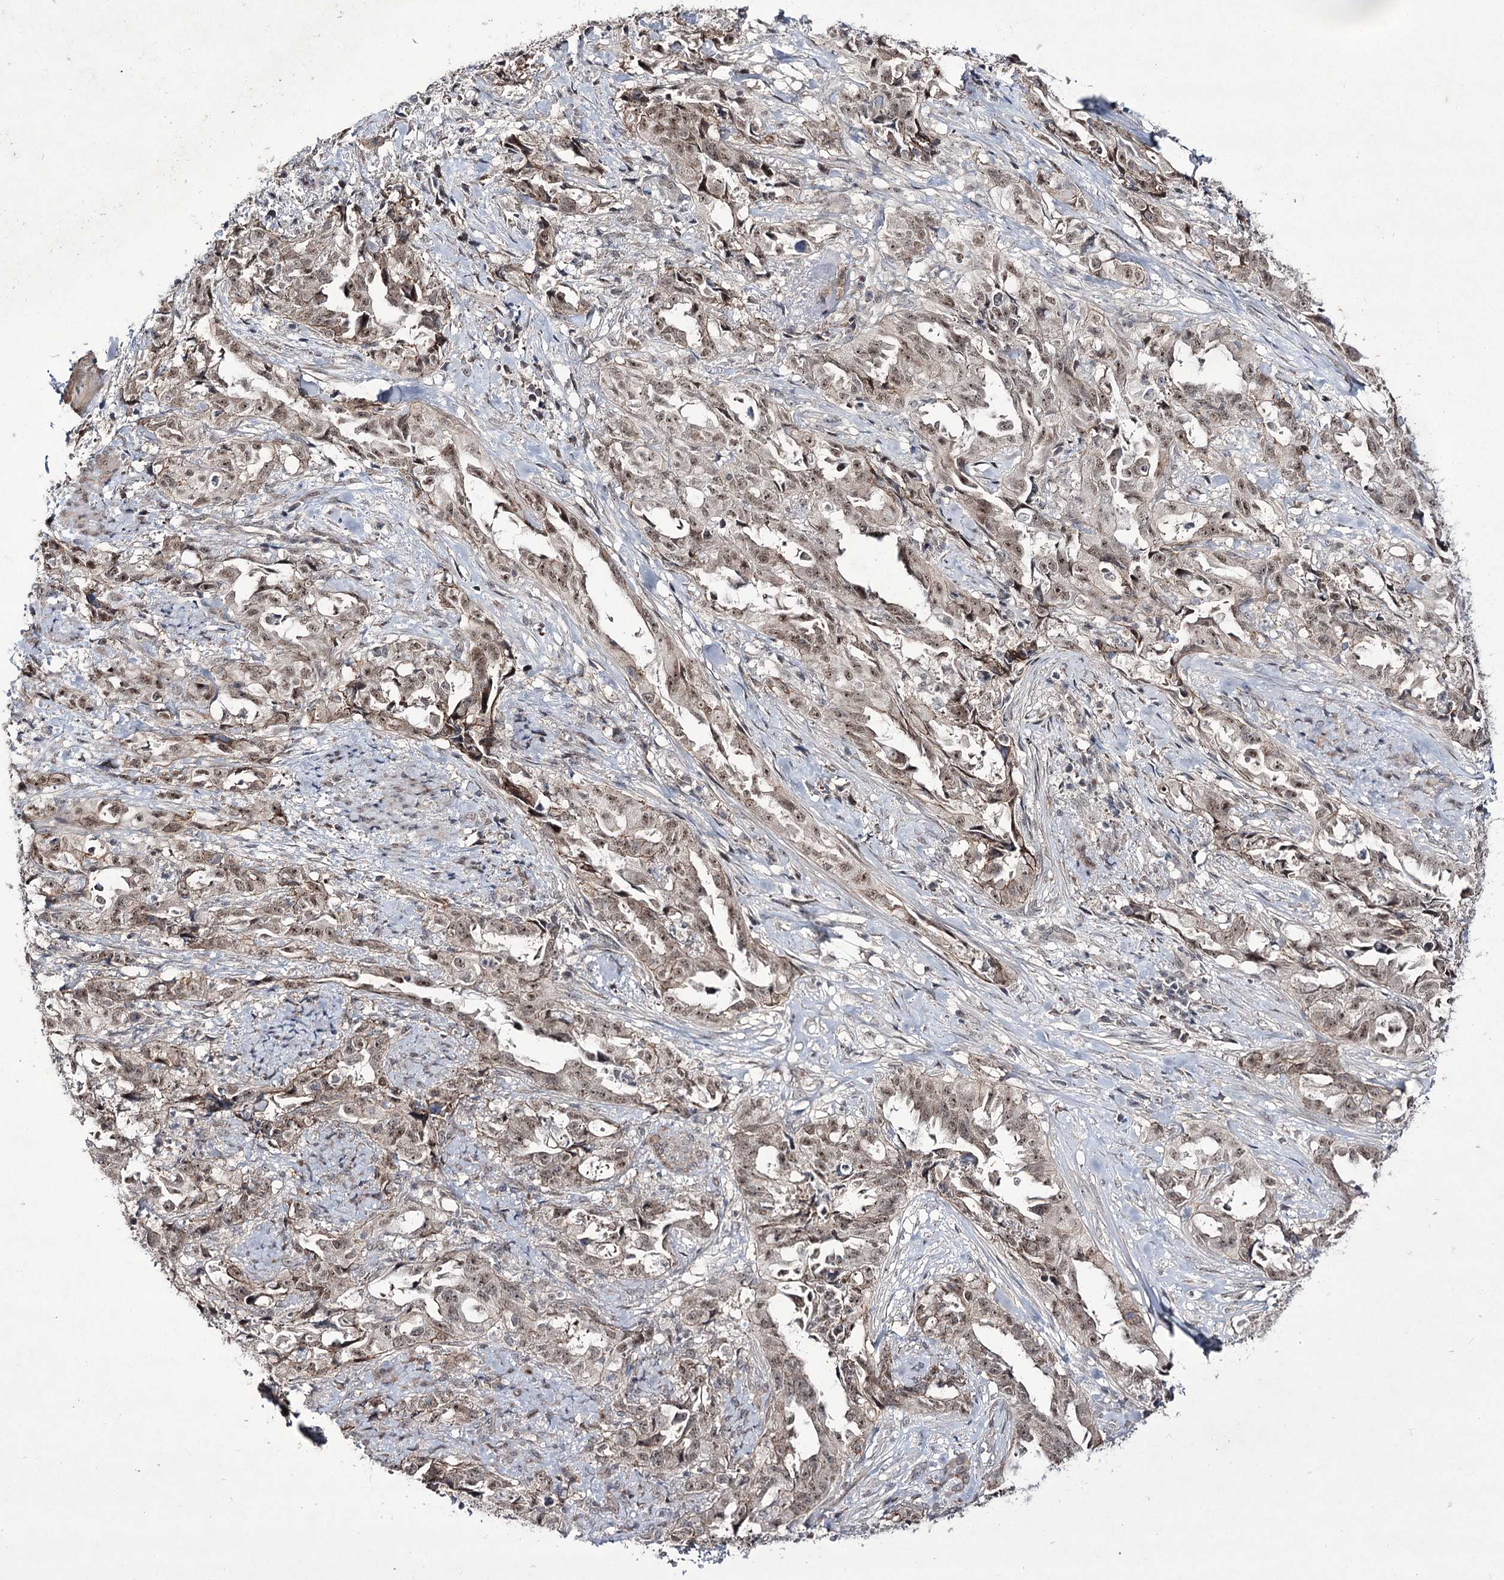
{"staining": {"intensity": "moderate", "quantity": ">75%", "location": "cytoplasmic/membranous,nuclear"}, "tissue": "endometrial cancer", "cell_type": "Tumor cells", "image_type": "cancer", "snomed": [{"axis": "morphology", "description": "Adenocarcinoma, NOS"}, {"axis": "topography", "description": "Endometrium"}], "caption": "Immunohistochemical staining of human endometrial cancer reveals medium levels of moderate cytoplasmic/membranous and nuclear staining in about >75% of tumor cells. (IHC, brightfield microscopy, high magnification).", "gene": "HOXC11", "patient": {"sex": "female", "age": 65}}